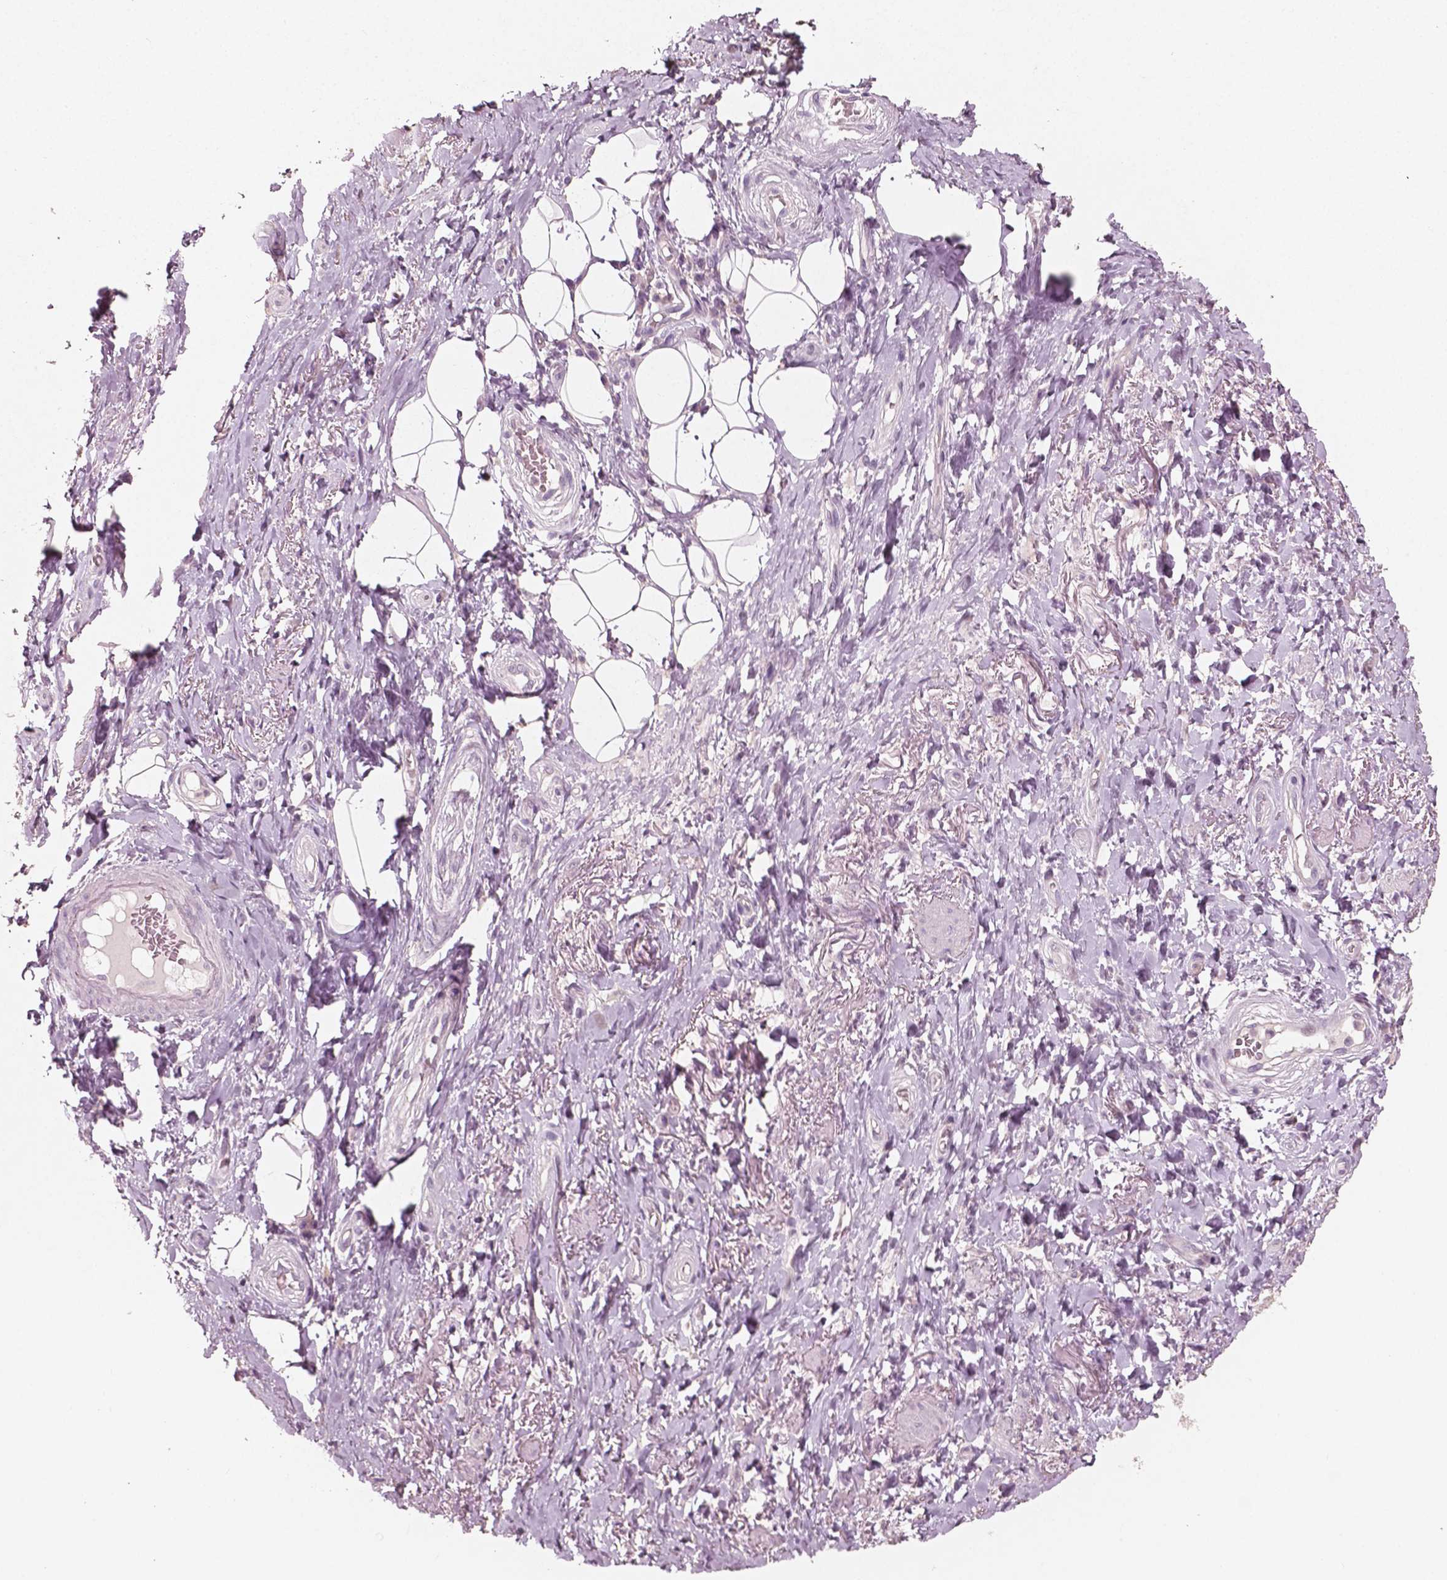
{"staining": {"intensity": "negative", "quantity": "none", "location": "none"}, "tissue": "adipose tissue", "cell_type": "Adipocytes", "image_type": "normal", "snomed": [{"axis": "morphology", "description": "Normal tissue, NOS"}, {"axis": "topography", "description": "Anal"}, {"axis": "topography", "description": "Peripheral nerve tissue"}], "caption": "A high-resolution histopathology image shows immunohistochemistry (IHC) staining of normal adipose tissue, which reveals no significant positivity in adipocytes. The staining was performed using DAB to visualize the protein expression in brown, while the nuclei were stained in blue with hematoxylin (Magnification: 20x).", "gene": "PLA2R1", "patient": {"sex": "male", "age": 53}}